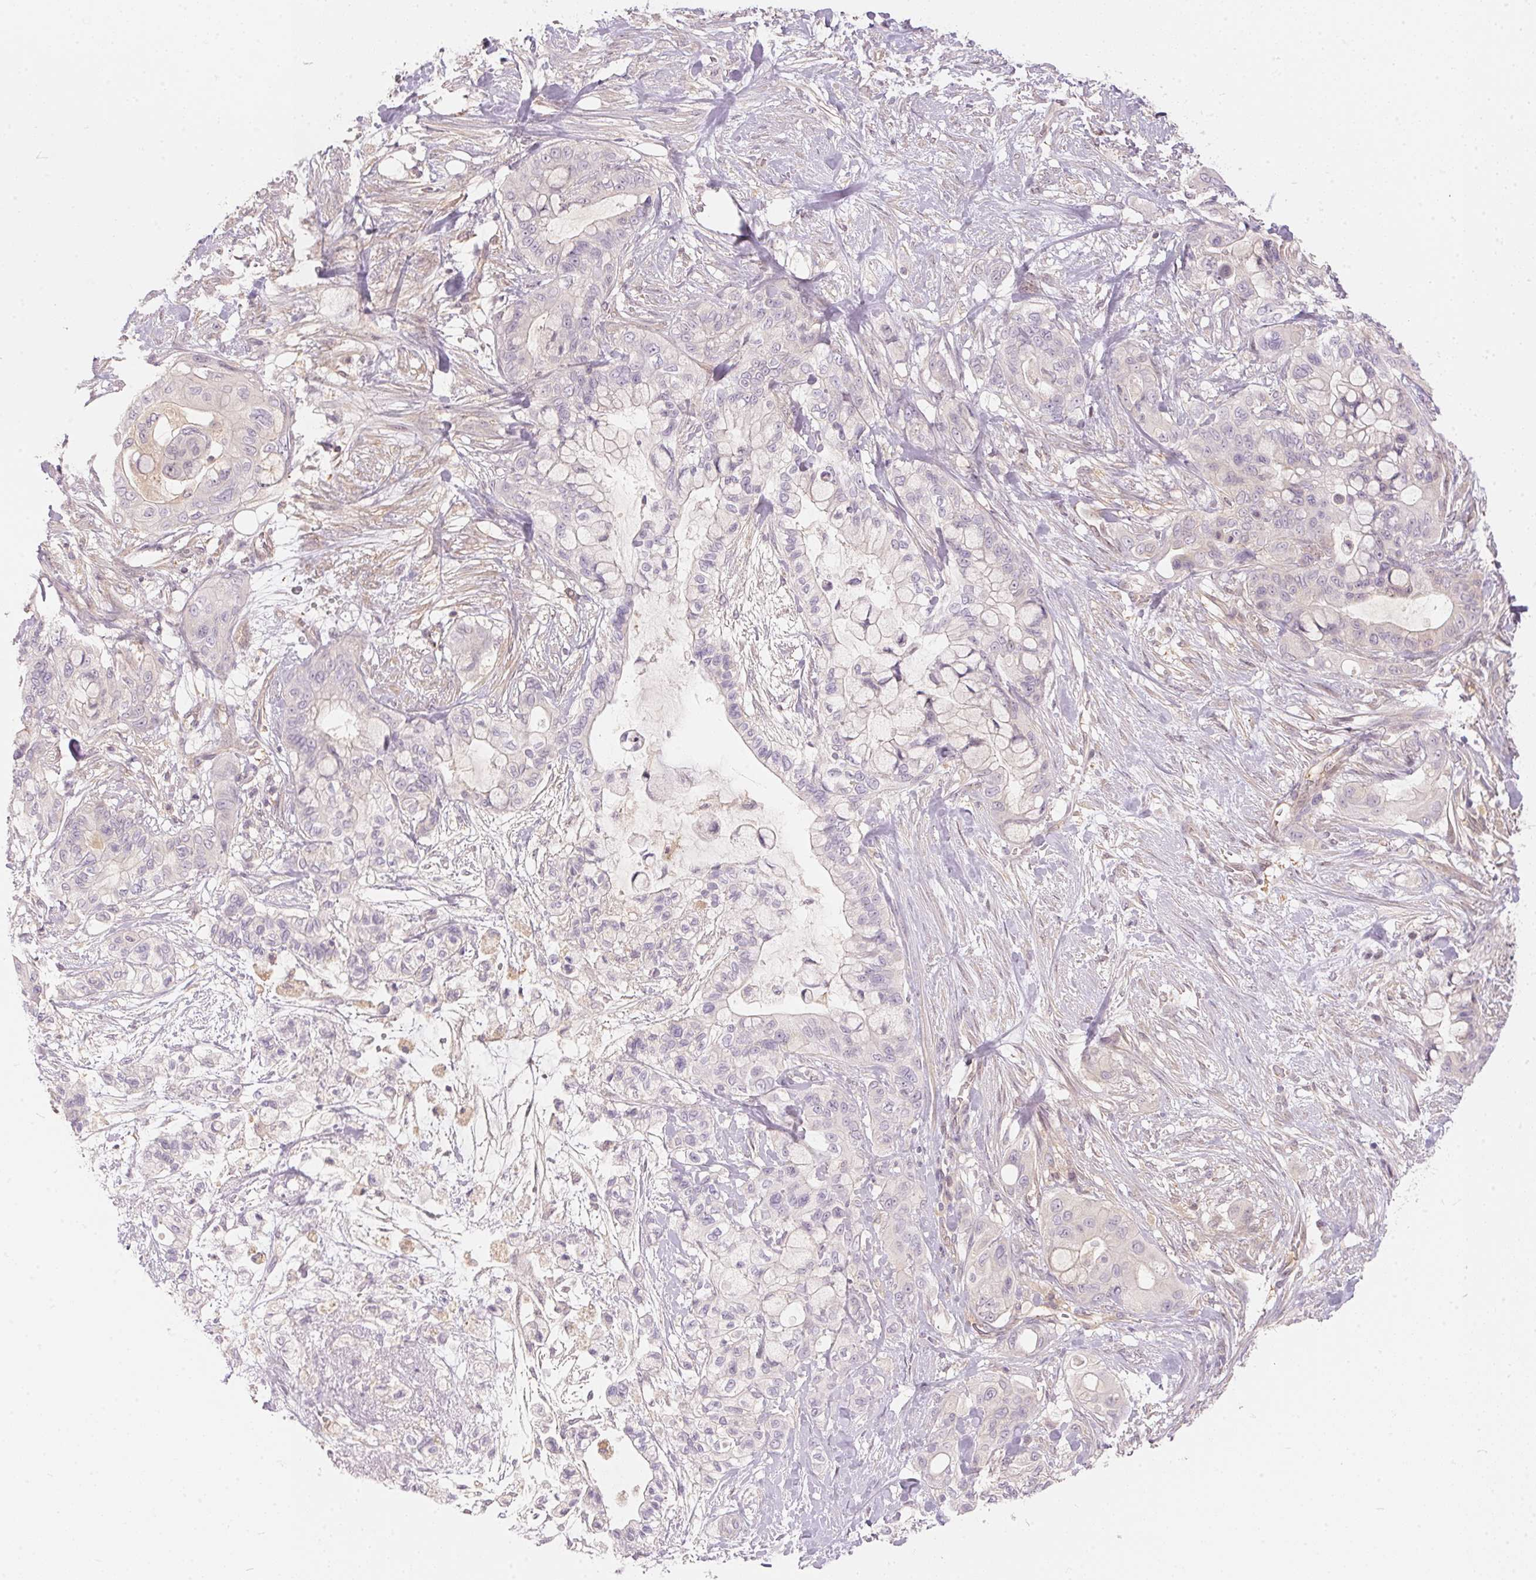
{"staining": {"intensity": "negative", "quantity": "none", "location": "none"}, "tissue": "pancreatic cancer", "cell_type": "Tumor cells", "image_type": "cancer", "snomed": [{"axis": "morphology", "description": "Adenocarcinoma, NOS"}, {"axis": "topography", "description": "Pancreas"}], "caption": "Tumor cells show no significant protein positivity in pancreatic adenocarcinoma. (Brightfield microscopy of DAB IHC at high magnification).", "gene": "BLMH", "patient": {"sex": "male", "age": 71}}